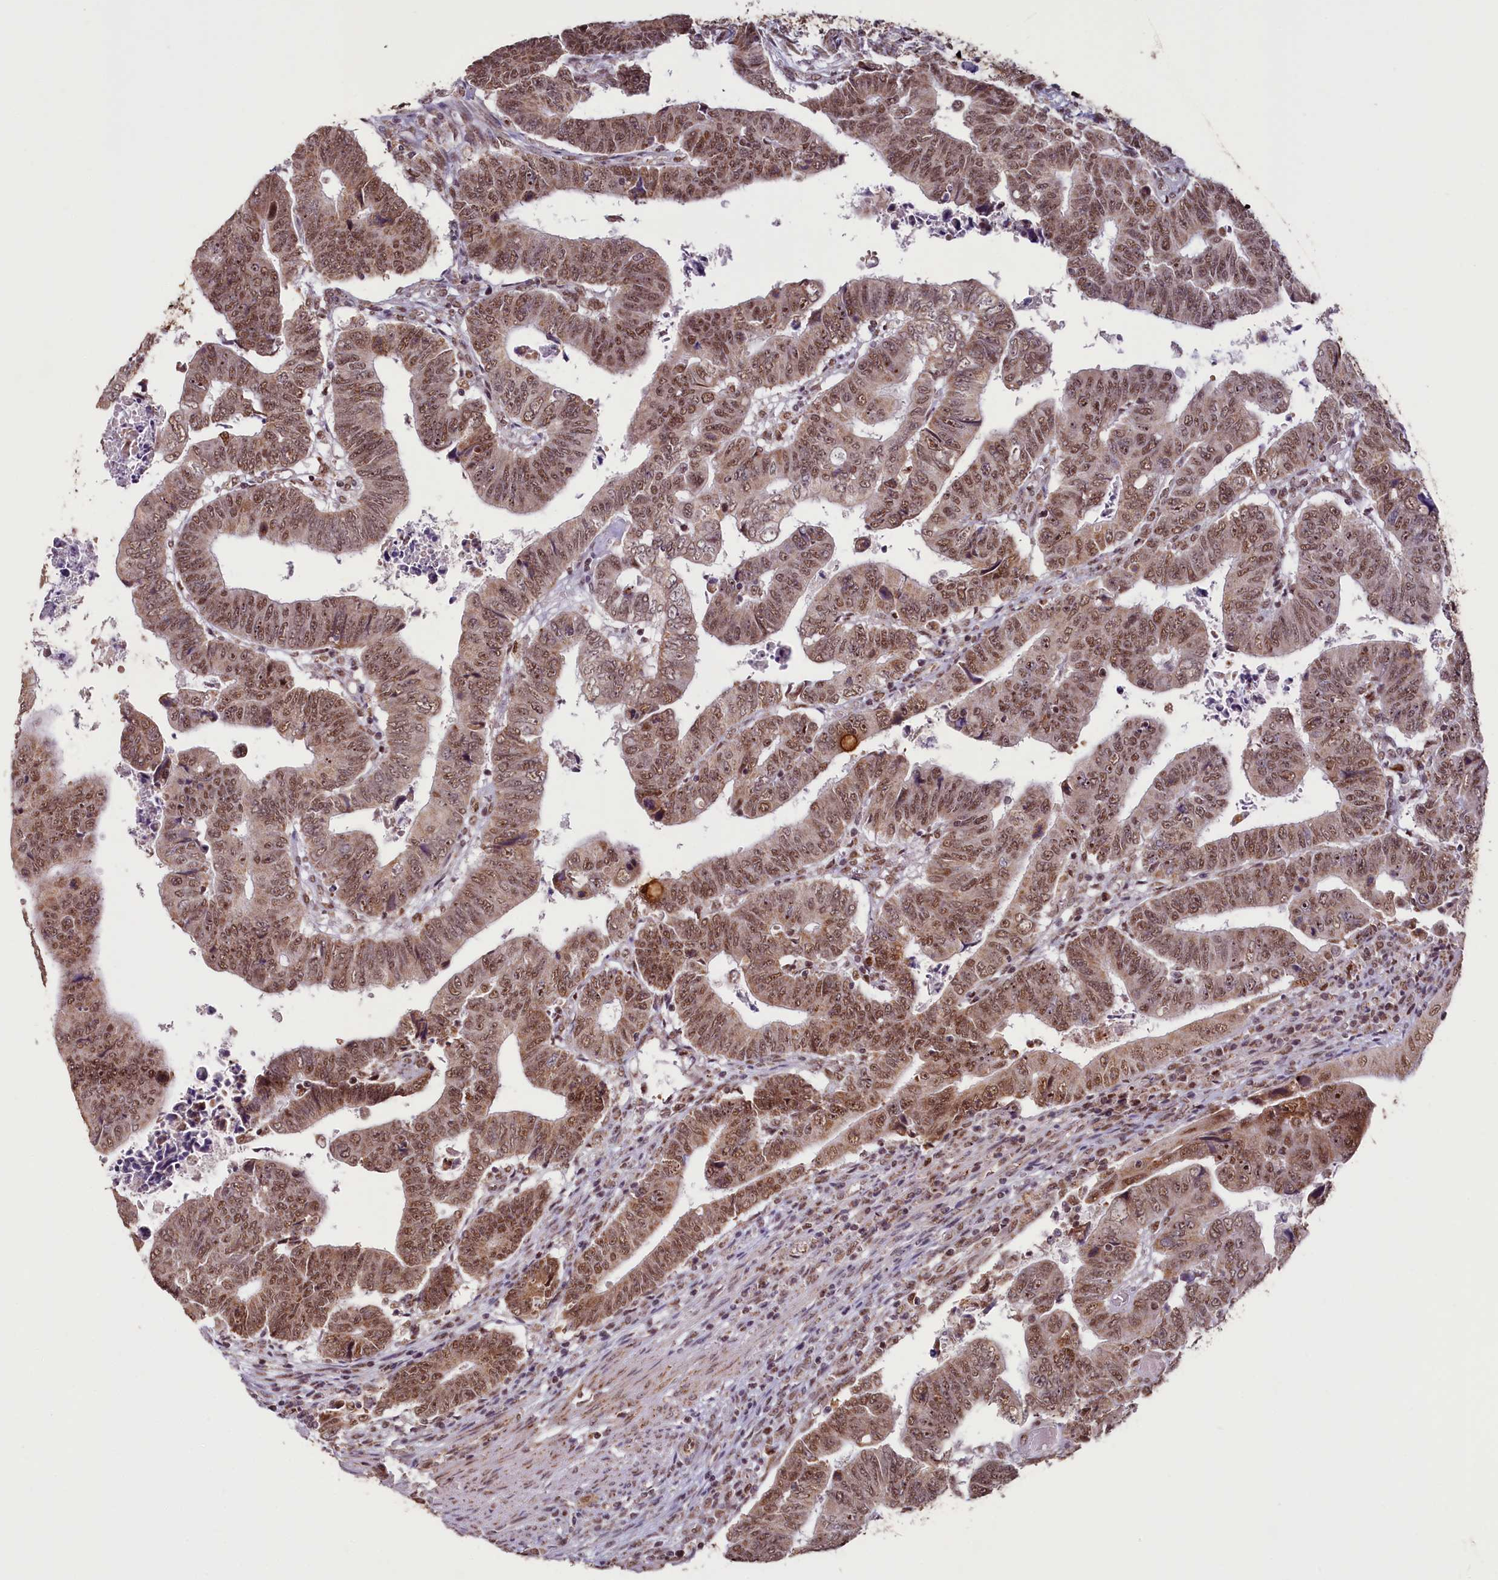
{"staining": {"intensity": "moderate", "quantity": ">75%", "location": "cytoplasmic/membranous,nuclear"}, "tissue": "colorectal cancer", "cell_type": "Tumor cells", "image_type": "cancer", "snomed": [{"axis": "morphology", "description": "Normal tissue, NOS"}, {"axis": "morphology", "description": "Adenocarcinoma, NOS"}, {"axis": "topography", "description": "Rectum"}], "caption": "Tumor cells show medium levels of moderate cytoplasmic/membranous and nuclear staining in about >75% of cells in human adenocarcinoma (colorectal).", "gene": "PDE6D", "patient": {"sex": "female", "age": 65}}